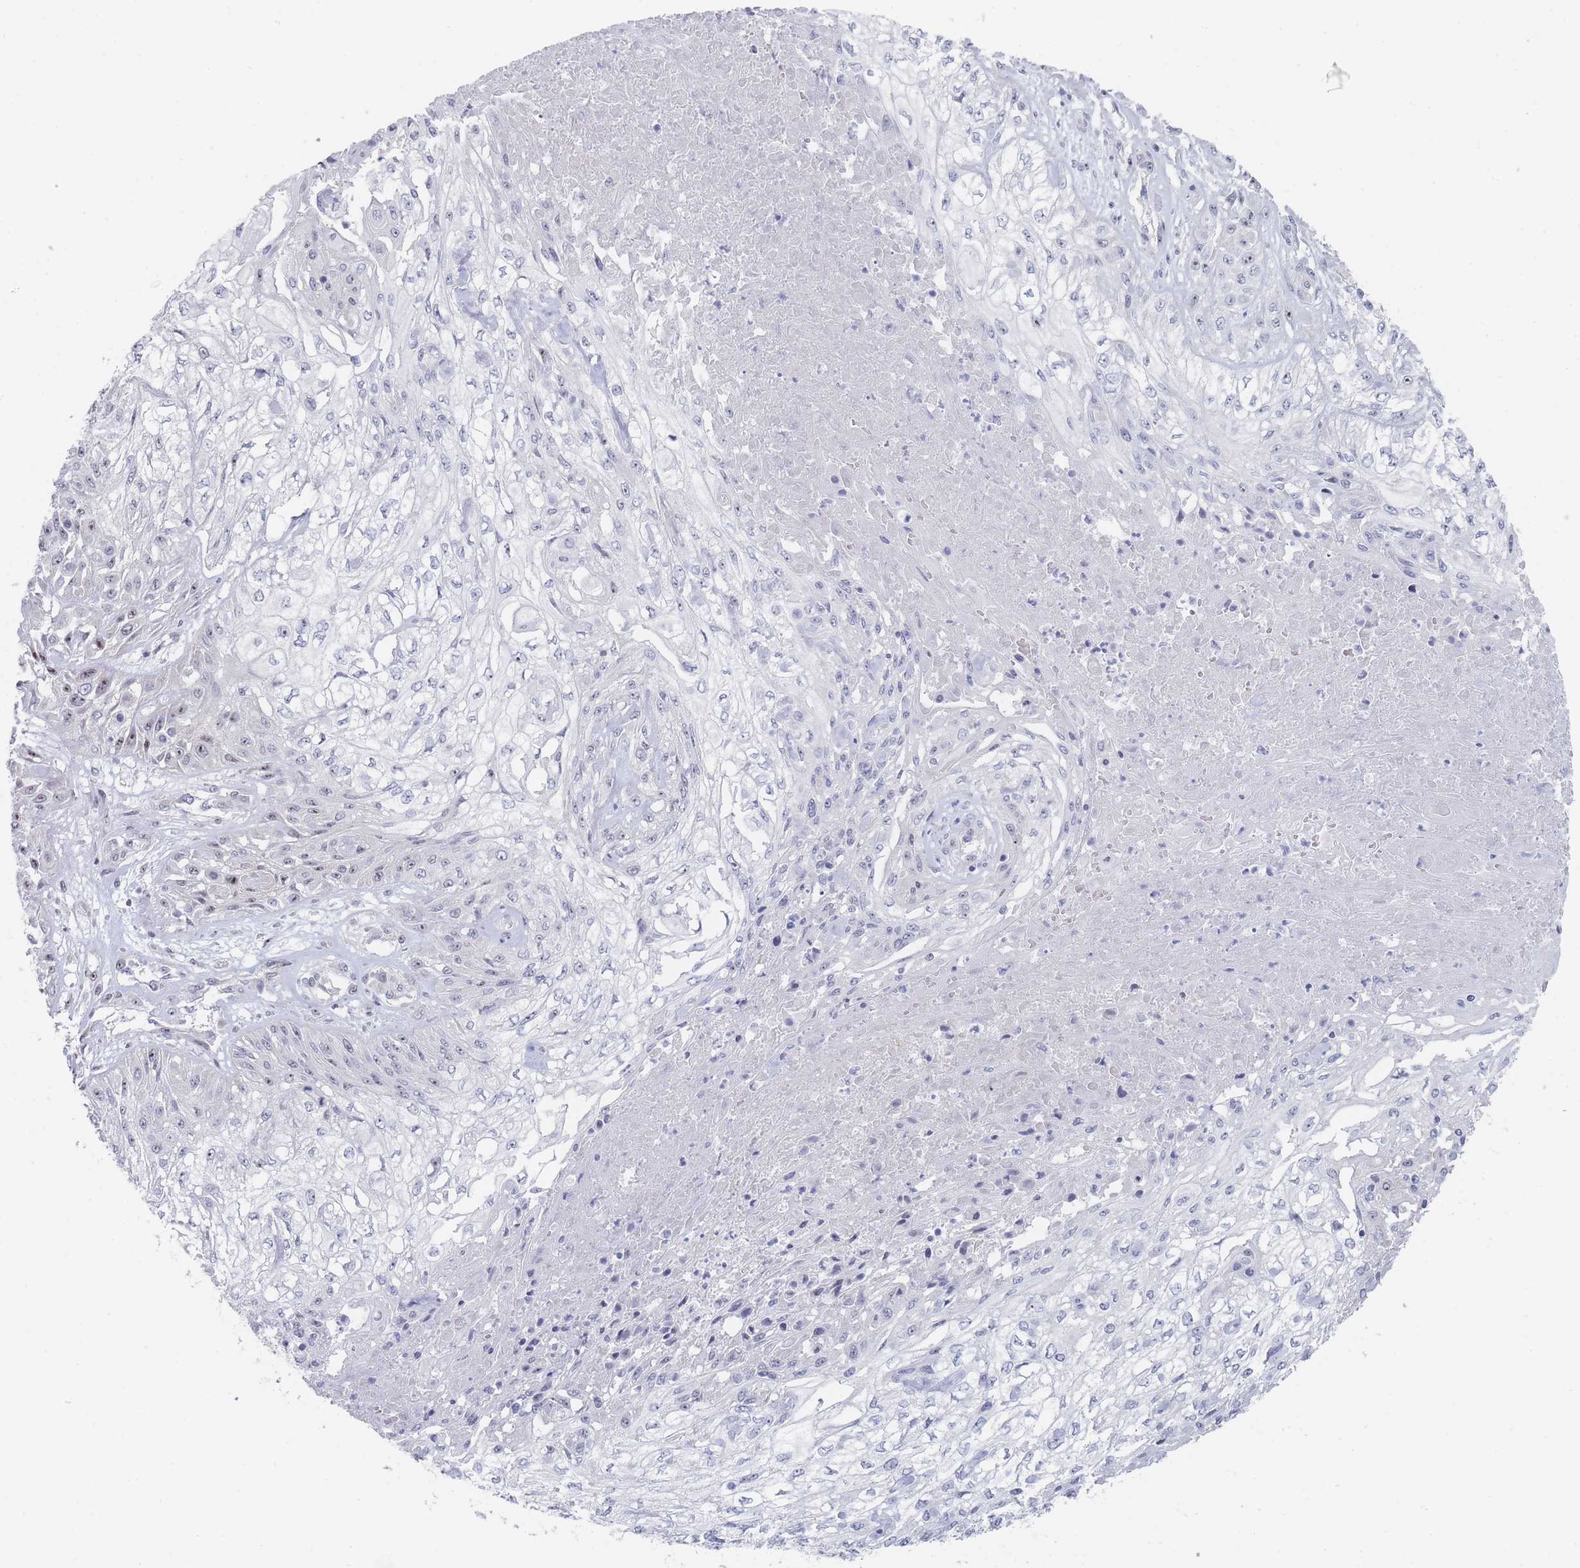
{"staining": {"intensity": "negative", "quantity": "none", "location": "none"}, "tissue": "skin cancer", "cell_type": "Tumor cells", "image_type": "cancer", "snomed": [{"axis": "morphology", "description": "Squamous cell carcinoma, NOS"}, {"axis": "morphology", "description": "Squamous cell carcinoma, metastatic, NOS"}, {"axis": "topography", "description": "Skin"}, {"axis": "topography", "description": "Lymph node"}], "caption": "The image demonstrates no staining of tumor cells in squamous cell carcinoma (skin).", "gene": "RNF8", "patient": {"sex": "male", "age": 75}}